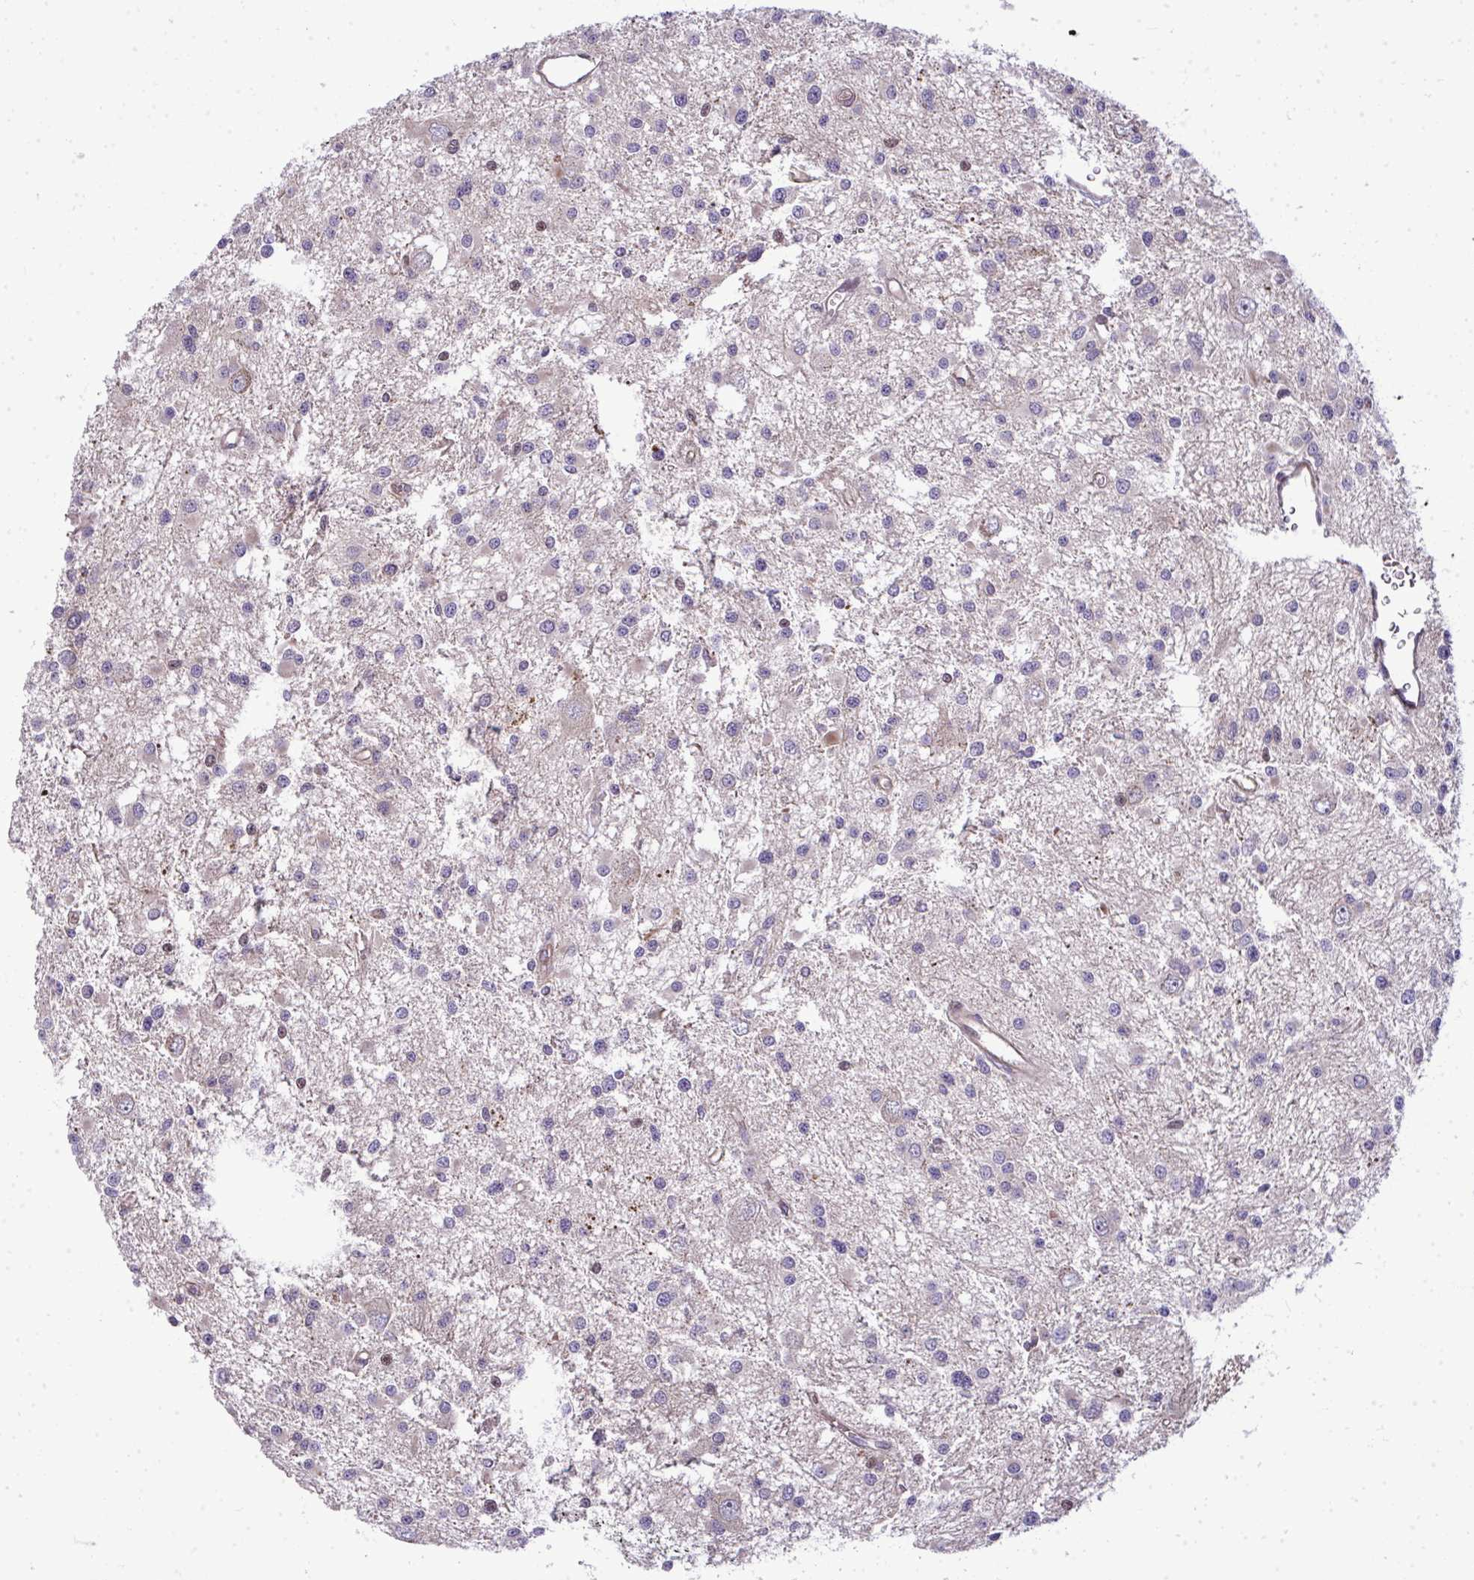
{"staining": {"intensity": "negative", "quantity": "none", "location": "none"}, "tissue": "glioma", "cell_type": "Tumor cells", "image_type": "cancer", "snomed": [{"axis": "morphology", "description": "Glioma, malignant, High grade"}, {"axis": "topography", "description": "Brain"}], "caption": "Tumor cells are negative for protein expression in human malignant glioma (high-grade).", "gene": "ZSCAN9", "patient": {"sex": "male", "age": 54}}